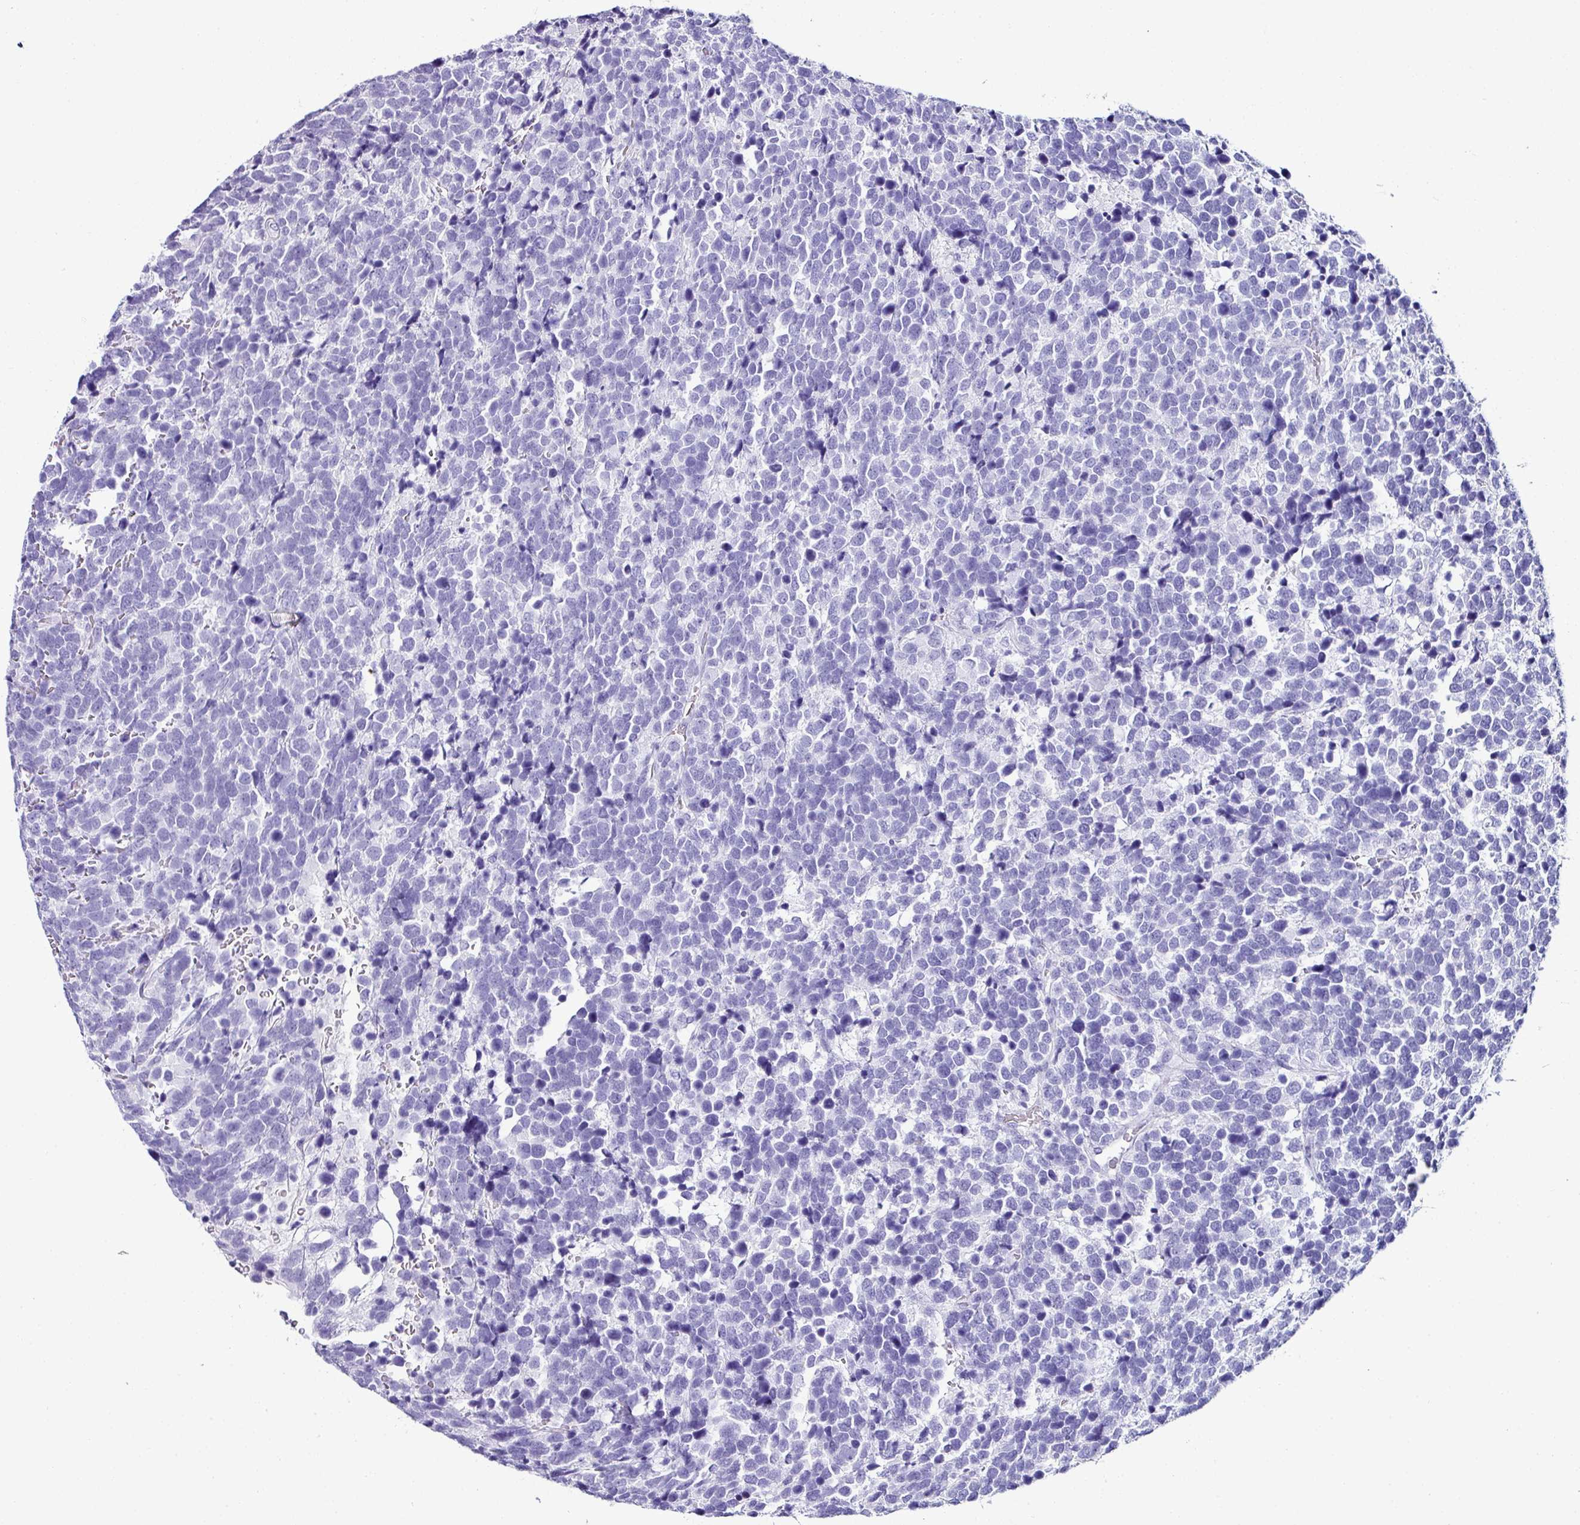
{"staining": {"intensity": "negative", "quantity": "none", "location": "none"}, "tissue": "urothelial cancer", "cell_type": "Tumor cells", "image_type": "cancer", "snomed": [{"axis": "morphology", "description": "Urothelial carcinoma, High grade"}, {"axis": "topography", "description": "Urinary bladder"}], "caption": "This is an immunohistochemistry (IHC) photomicrograph of human urothelial cancer. There is no staining in tumor cells.", "gene": "NAPSA", "patient": {"sex": "female", "age": 82}}